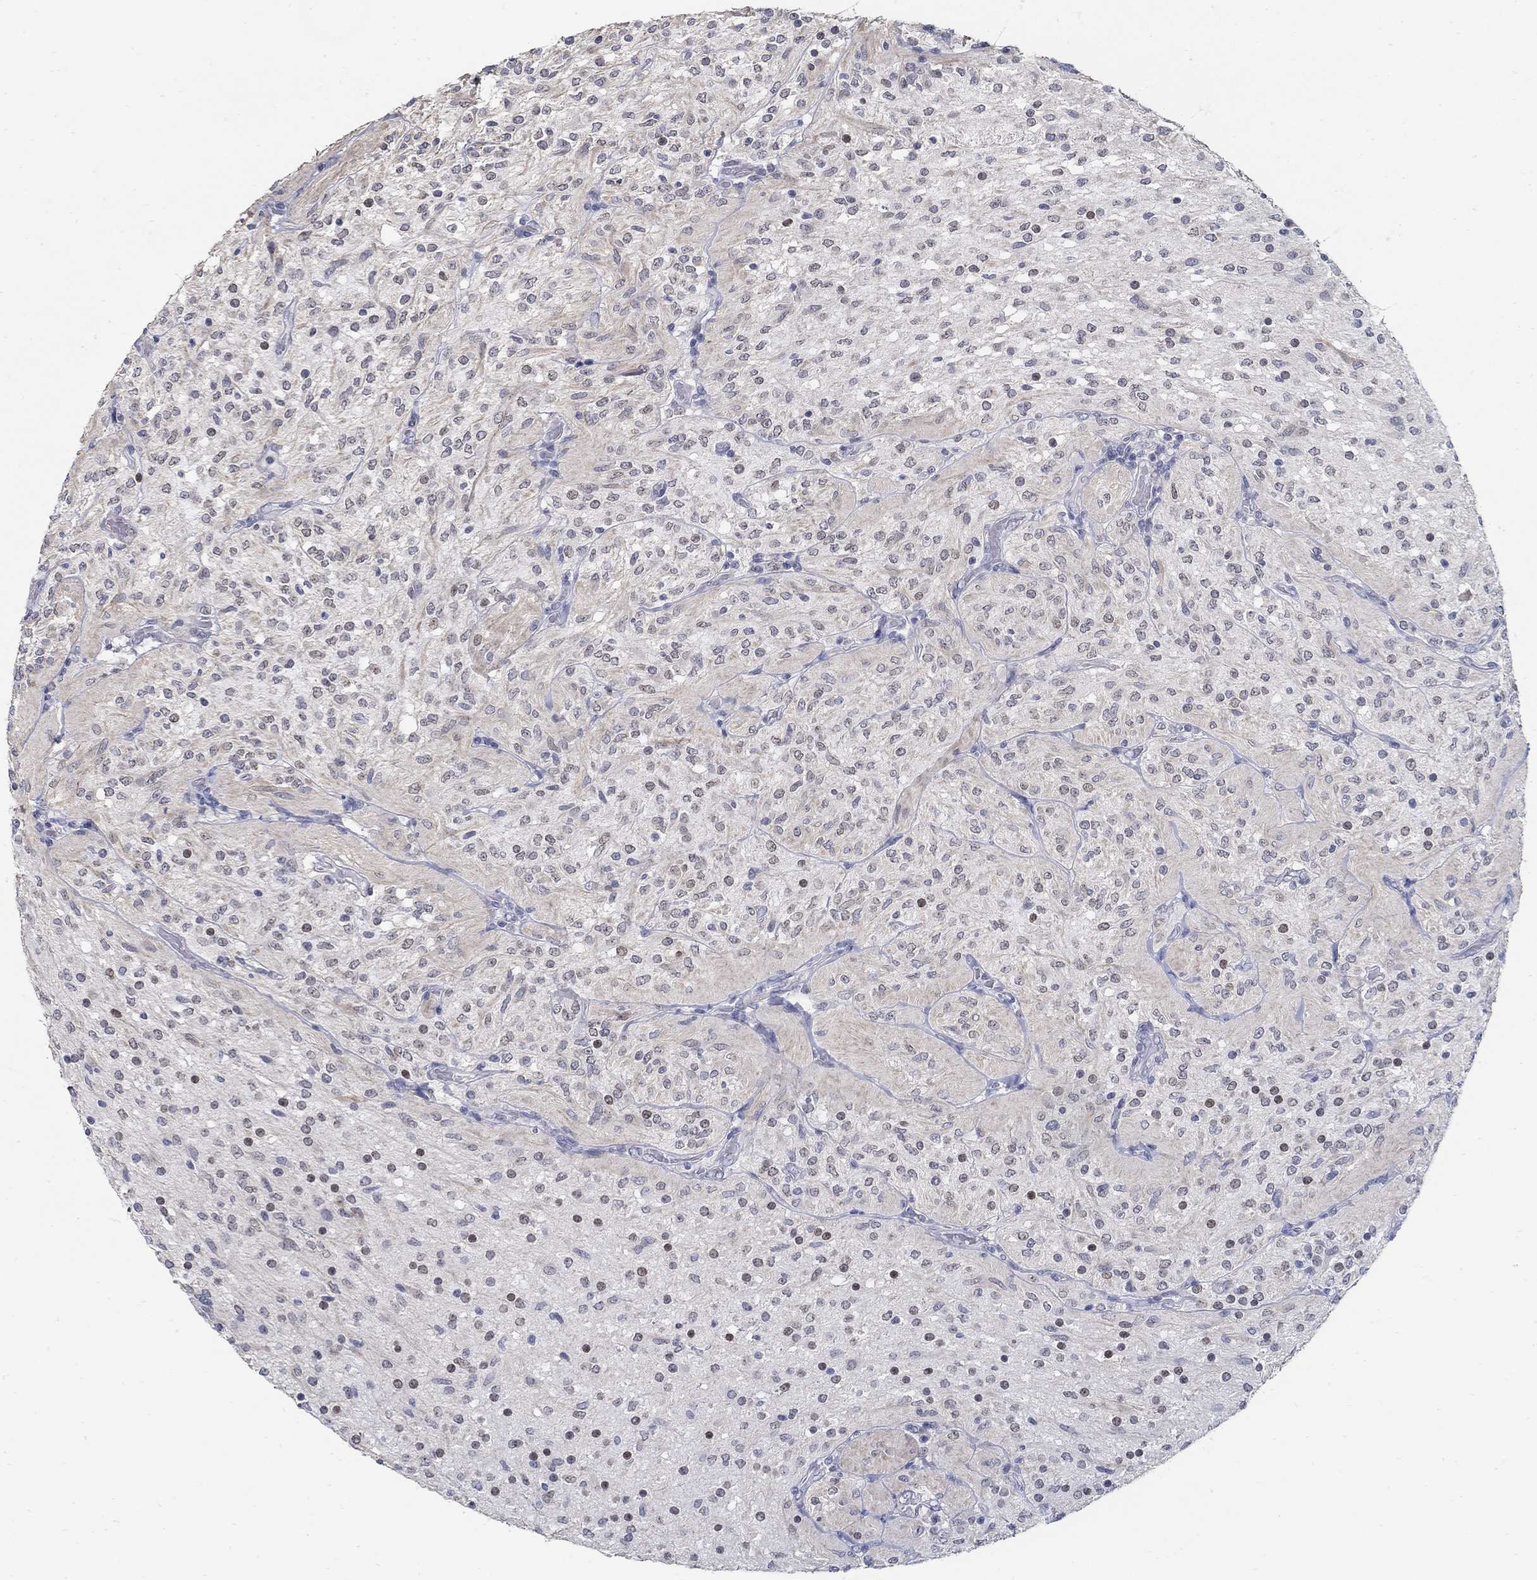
{"staining": {"intensity": "negative", "quantity": "none", "location": "none"}, "tissue": "glioma", "cell_type": "Tumor cells", "image_type": "cancer", "snomed": [{"axis": "morphology", "description": "Glioma, malignant, Low grade"}, {"axis": "topography", "description": "Brain"}], "caption": "Immunohistochemical staining of human low-grade glioma (malignant) displays no significant staining in tumor cells.", "gene": "USP29", "patient": {"sex": "male", "age": 3}}